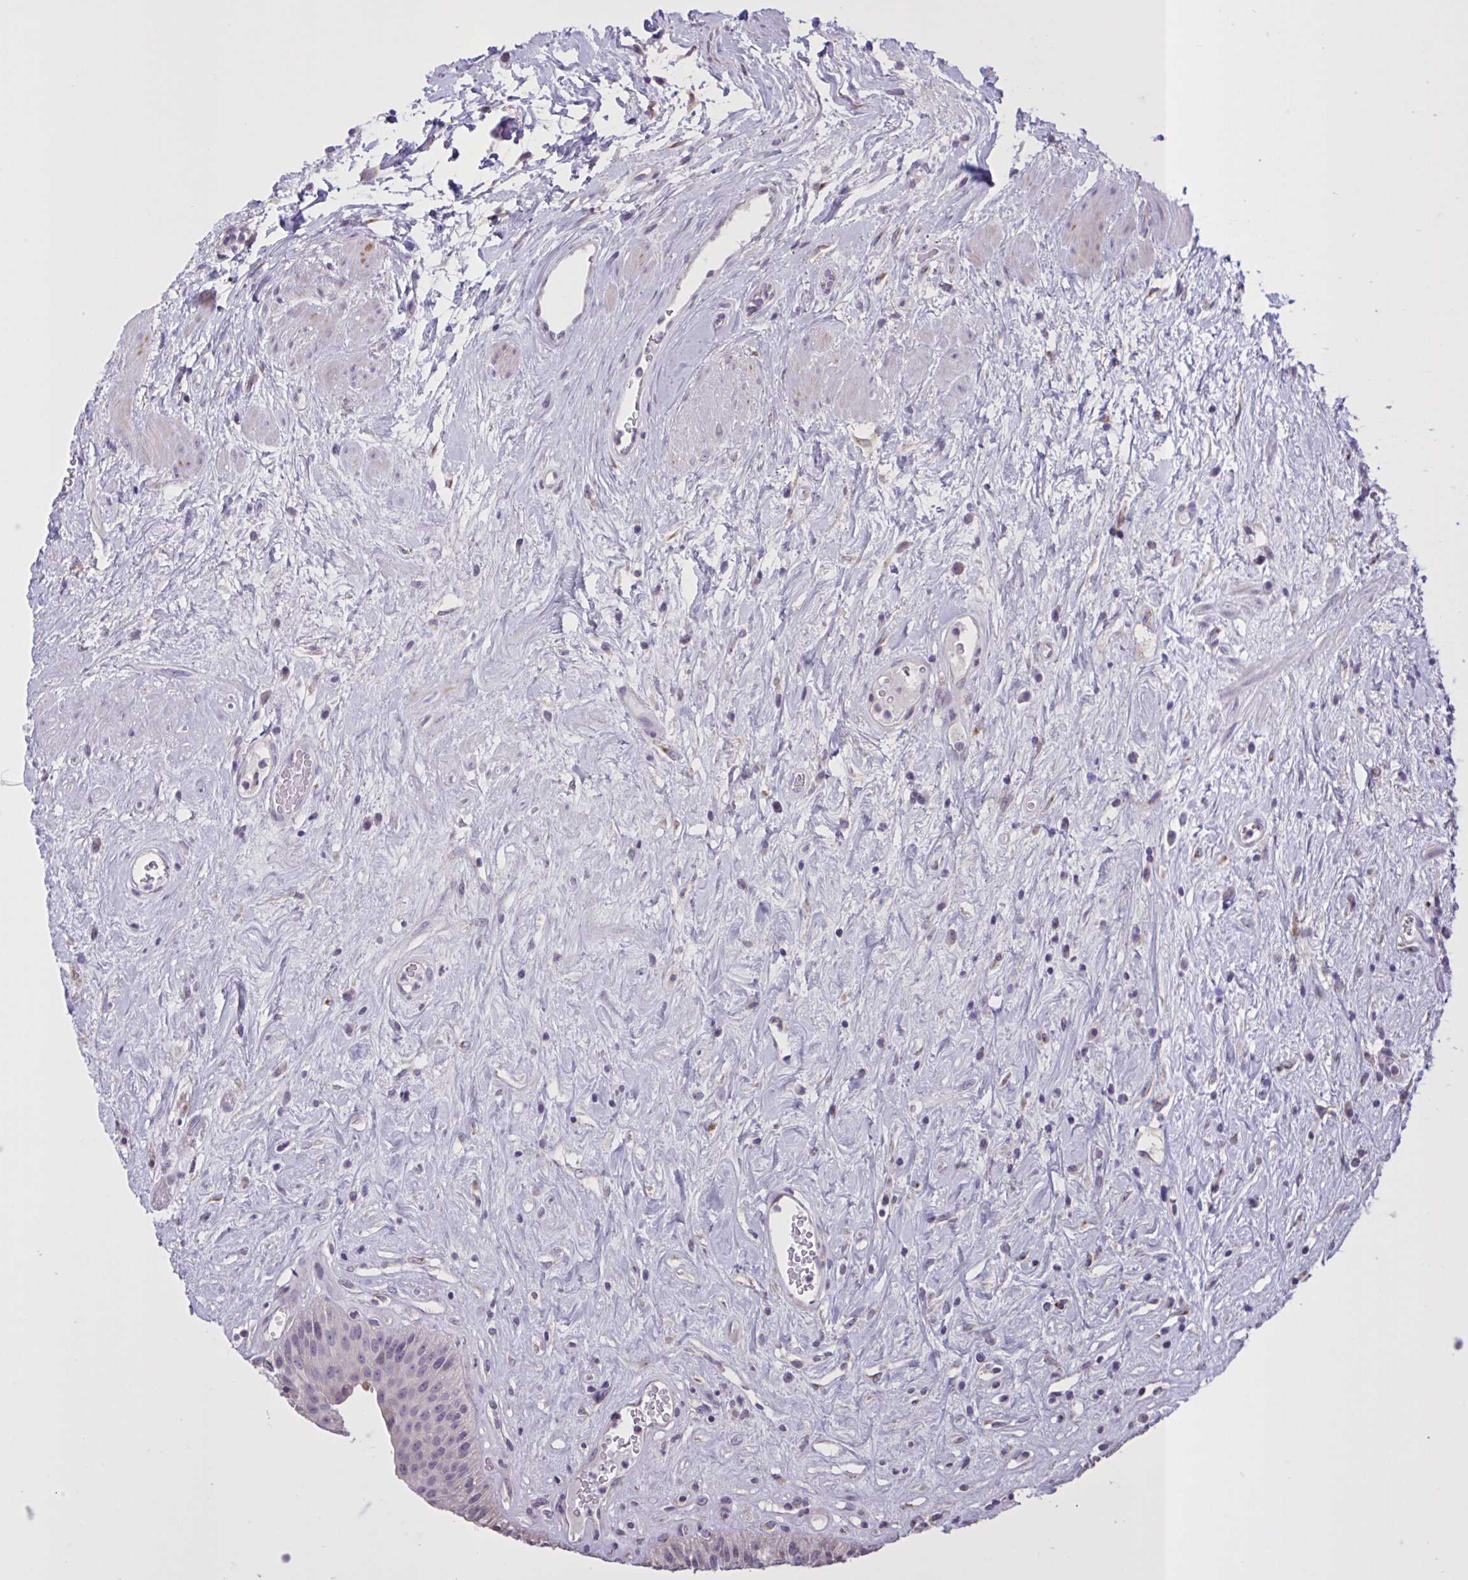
{"staining": {"intensity": "weak", "quantity": ">75%", "location": "cytoplasmic/membranous,nuclear"}, "tissue": "urinary bladder", "cell_type": "Urothelial cells", "image_type": "normal", "snomed": [{"axis": "morphology", "description": "Normal tissue, NOS"}, {"axis": "topography", "description": "Urinary bladder"}], "caption": "An image of urinary bladder stained for a protein reveals weak cytoplasmic/membranous,nuclear brown staining in urothelial cells. The protein is stained brown, and the nuclei are stained in blue (DAB IHC with brightfield microscopy, high magnification).", "gene": "MRGPRX2", "patient": {"sex": "female", "age": 56}}